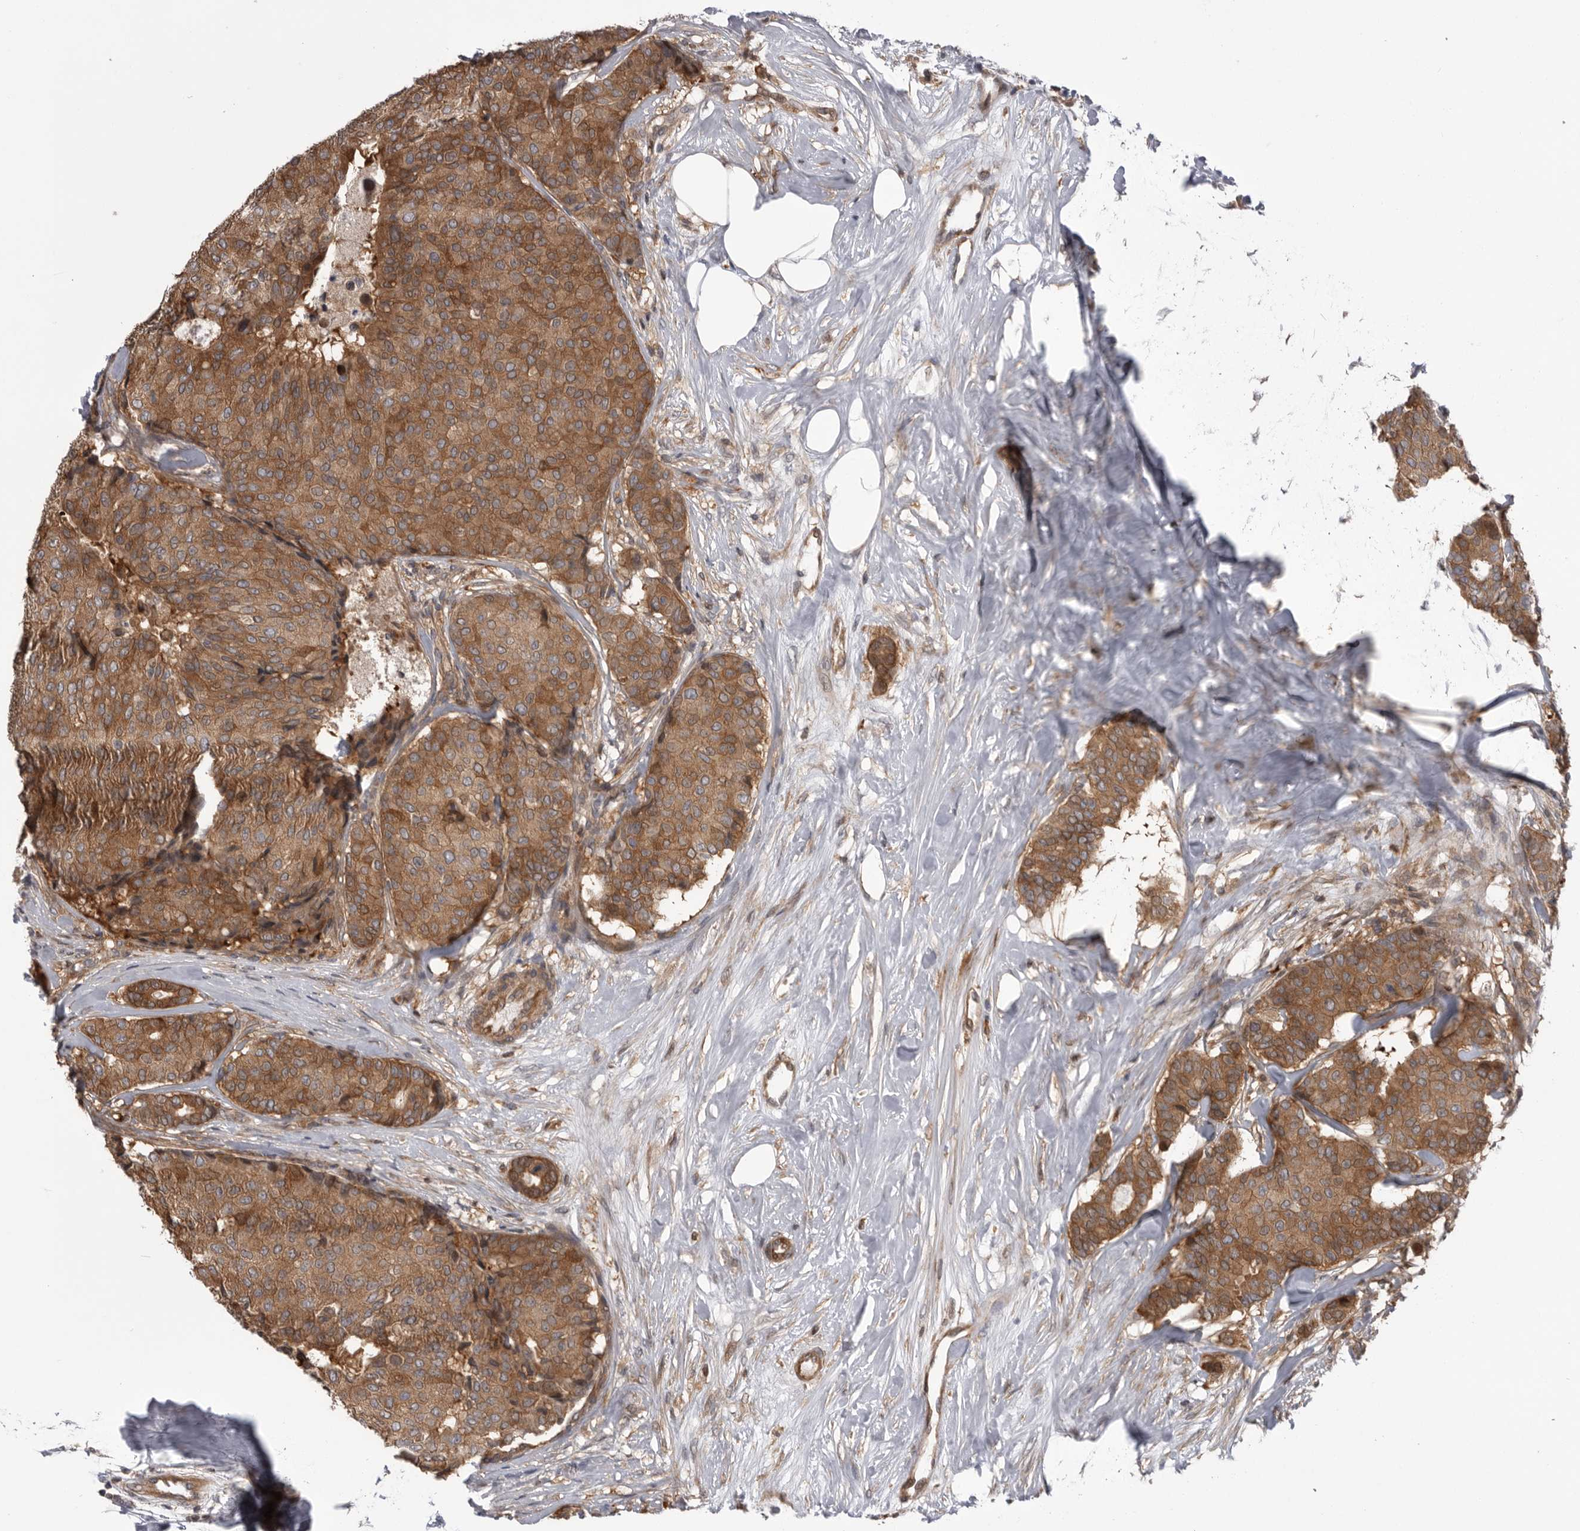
{"staining": {"intensity": "moderate", "quantity": ">75%", "location": "cytoplasmic/membranous"}, "tissue": "breast cancer", "cell_type": "Tumor cells", "image_type": "cancer", "snomed": [{"axis": "morphology", "description": "Duct carcinoma"}, {"axis": "topography", "description": "Breast"}], "caption": "A micrograph of human infiltrating ductal carcinoma (breast) stained for a protein reveals moderate cytoplasmic/membranous brown staining in tumor cells.", "gene": "RAB3GAP2", "patient": {"sex": "female", "age": 75}}